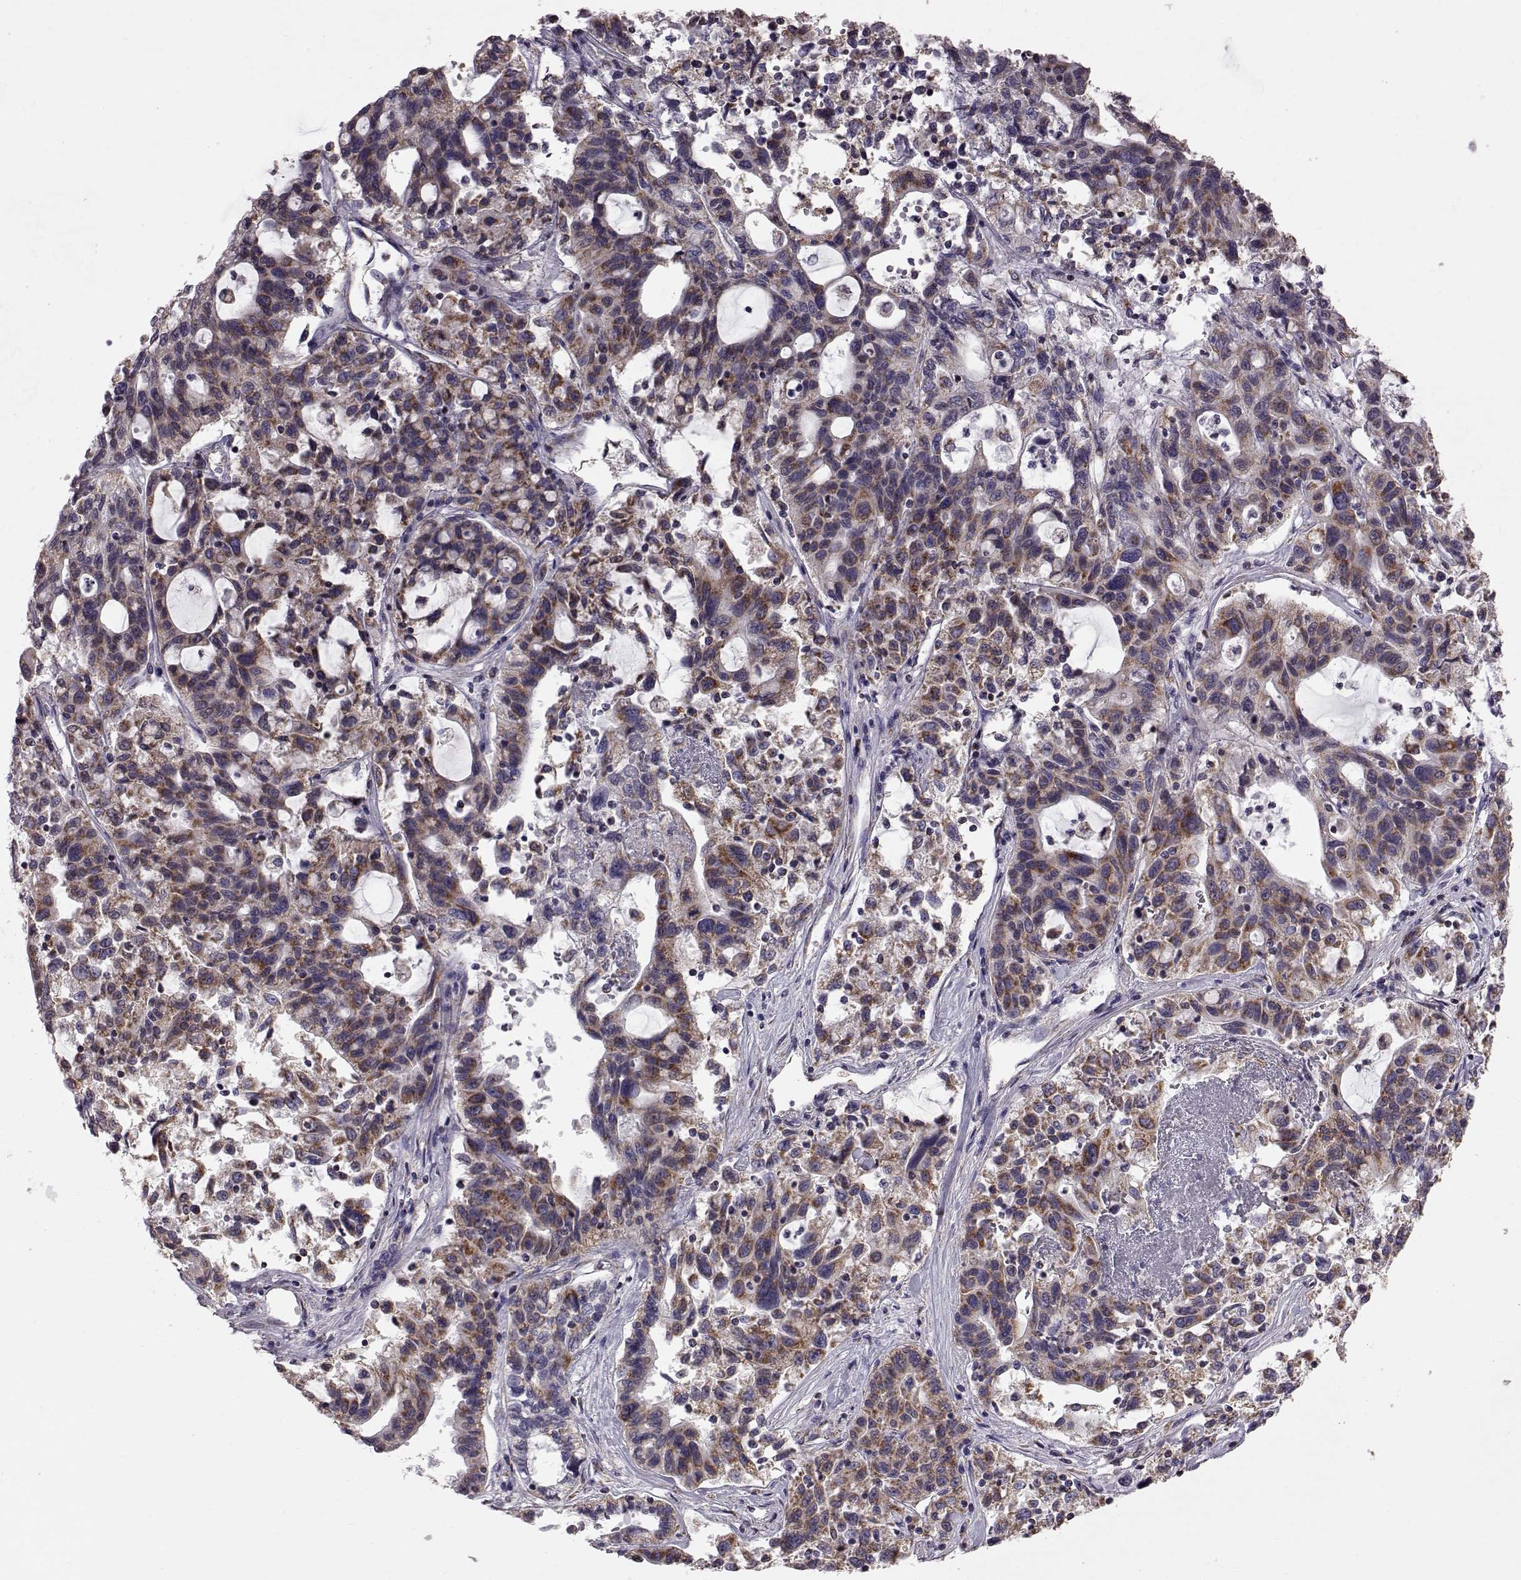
{"staining": {"intensity": "strong", "quantity": ">75%", "location": "cytoplasmic/membranous"}, "tissue": "liver cancer", "cell_type": "Tumor cells", "image_type": "cancer", "snomed": [{"axis": "morphology", "description": "Adenocarcinoma, NOS"}, {"axis": "morphology", "description": "Cholangiocarcinoma"}, {"axis": "topography", "description": "Liver"}], "caption": "This image demonstrates immunohistochemistry (IHC) staining of human liver cancer, with high strong cytoplasmic/membranous expression in approximately >75% of tumor cells.", "gene": "FAM8A1", "patient": {"sex": "male", "age": 64}}